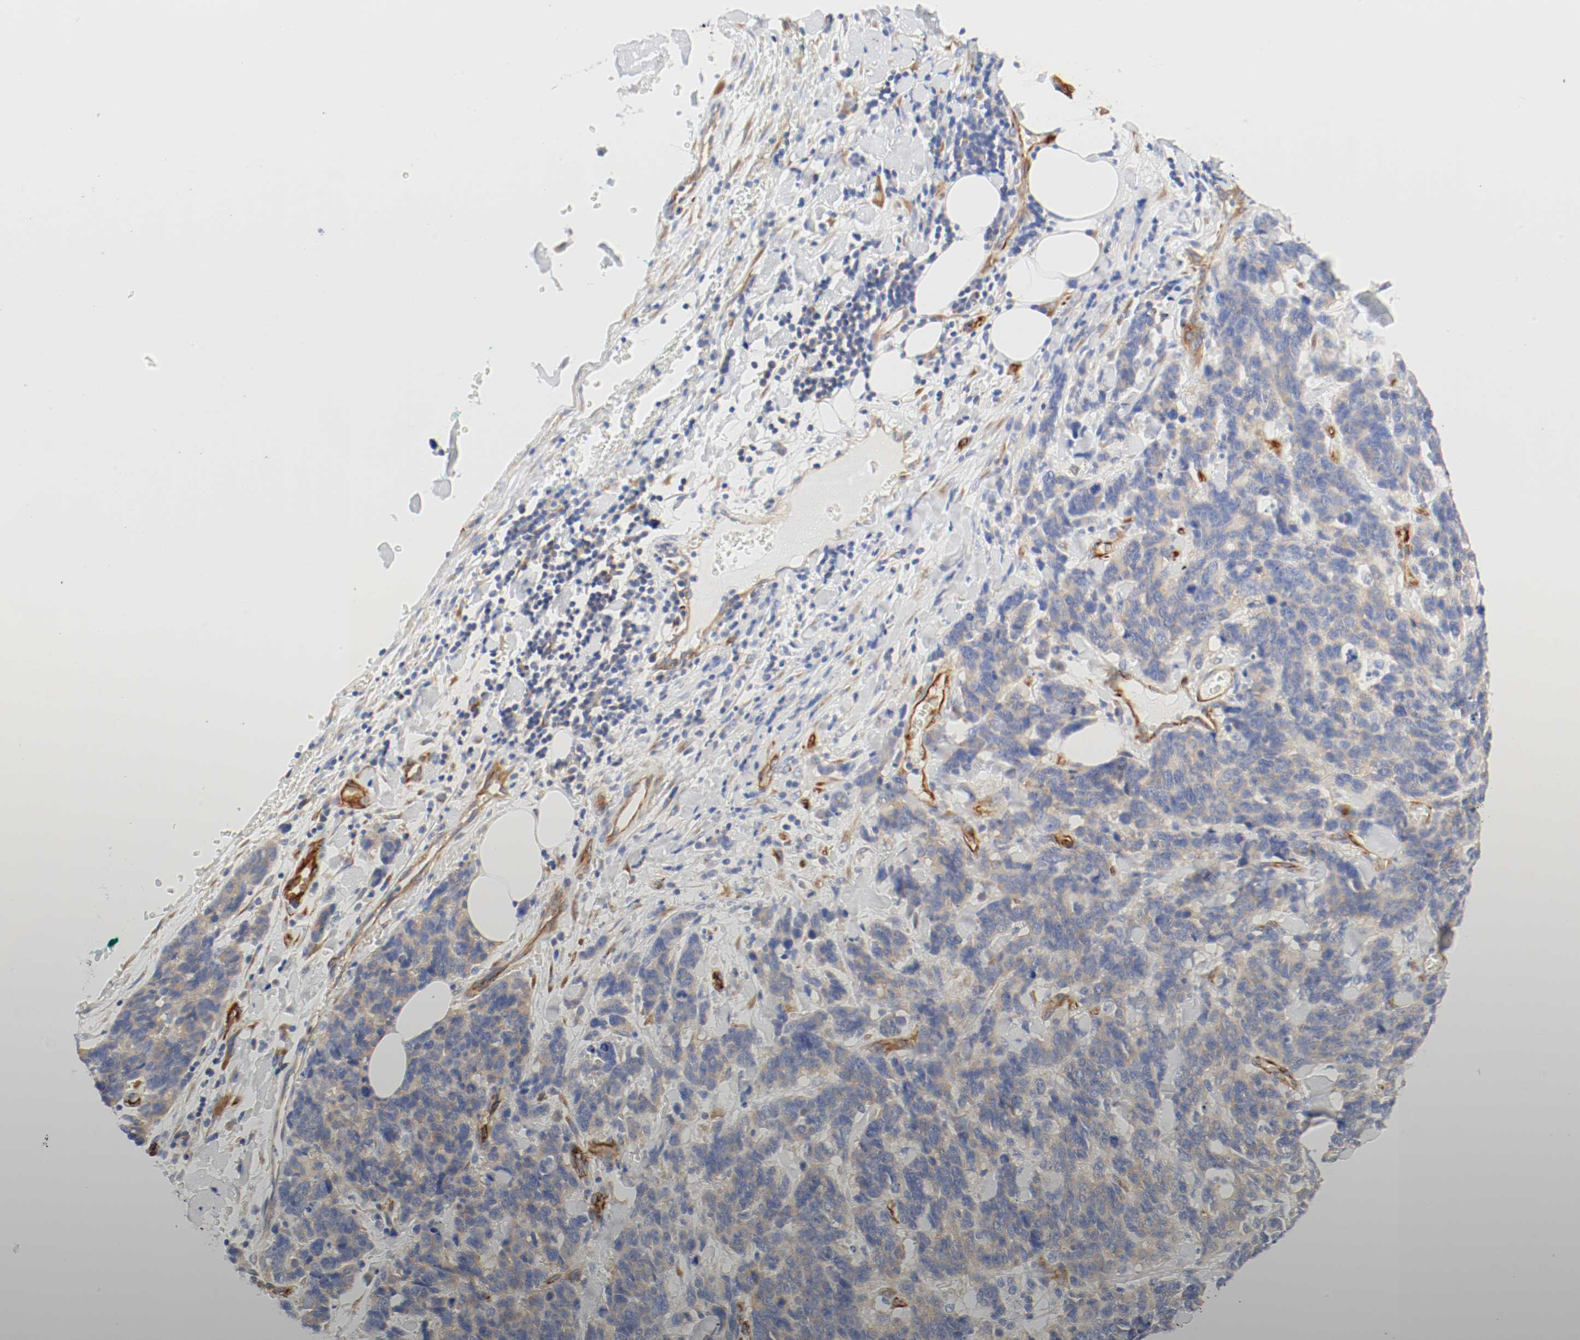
{"staining": {"intensity": "weak", "quantity": ">75%", "location": "cytoplasmic/membranous"}, "tissue": "lung cancer", "cell_type": "Tumor cells", "image_type": "cancer", "snomed": [{"axis": "morphology", "description": "Neoplasm, malignant, NOS"}, {"axis": "topography", "description": "Lung"}], "caption": "Weak cytoplasmic/membranous protein staining is identified in approximately >75% of tumor cells in lung cancer.", "gene": "GIT1", "patient": {"sex": "female", "age": 58}}